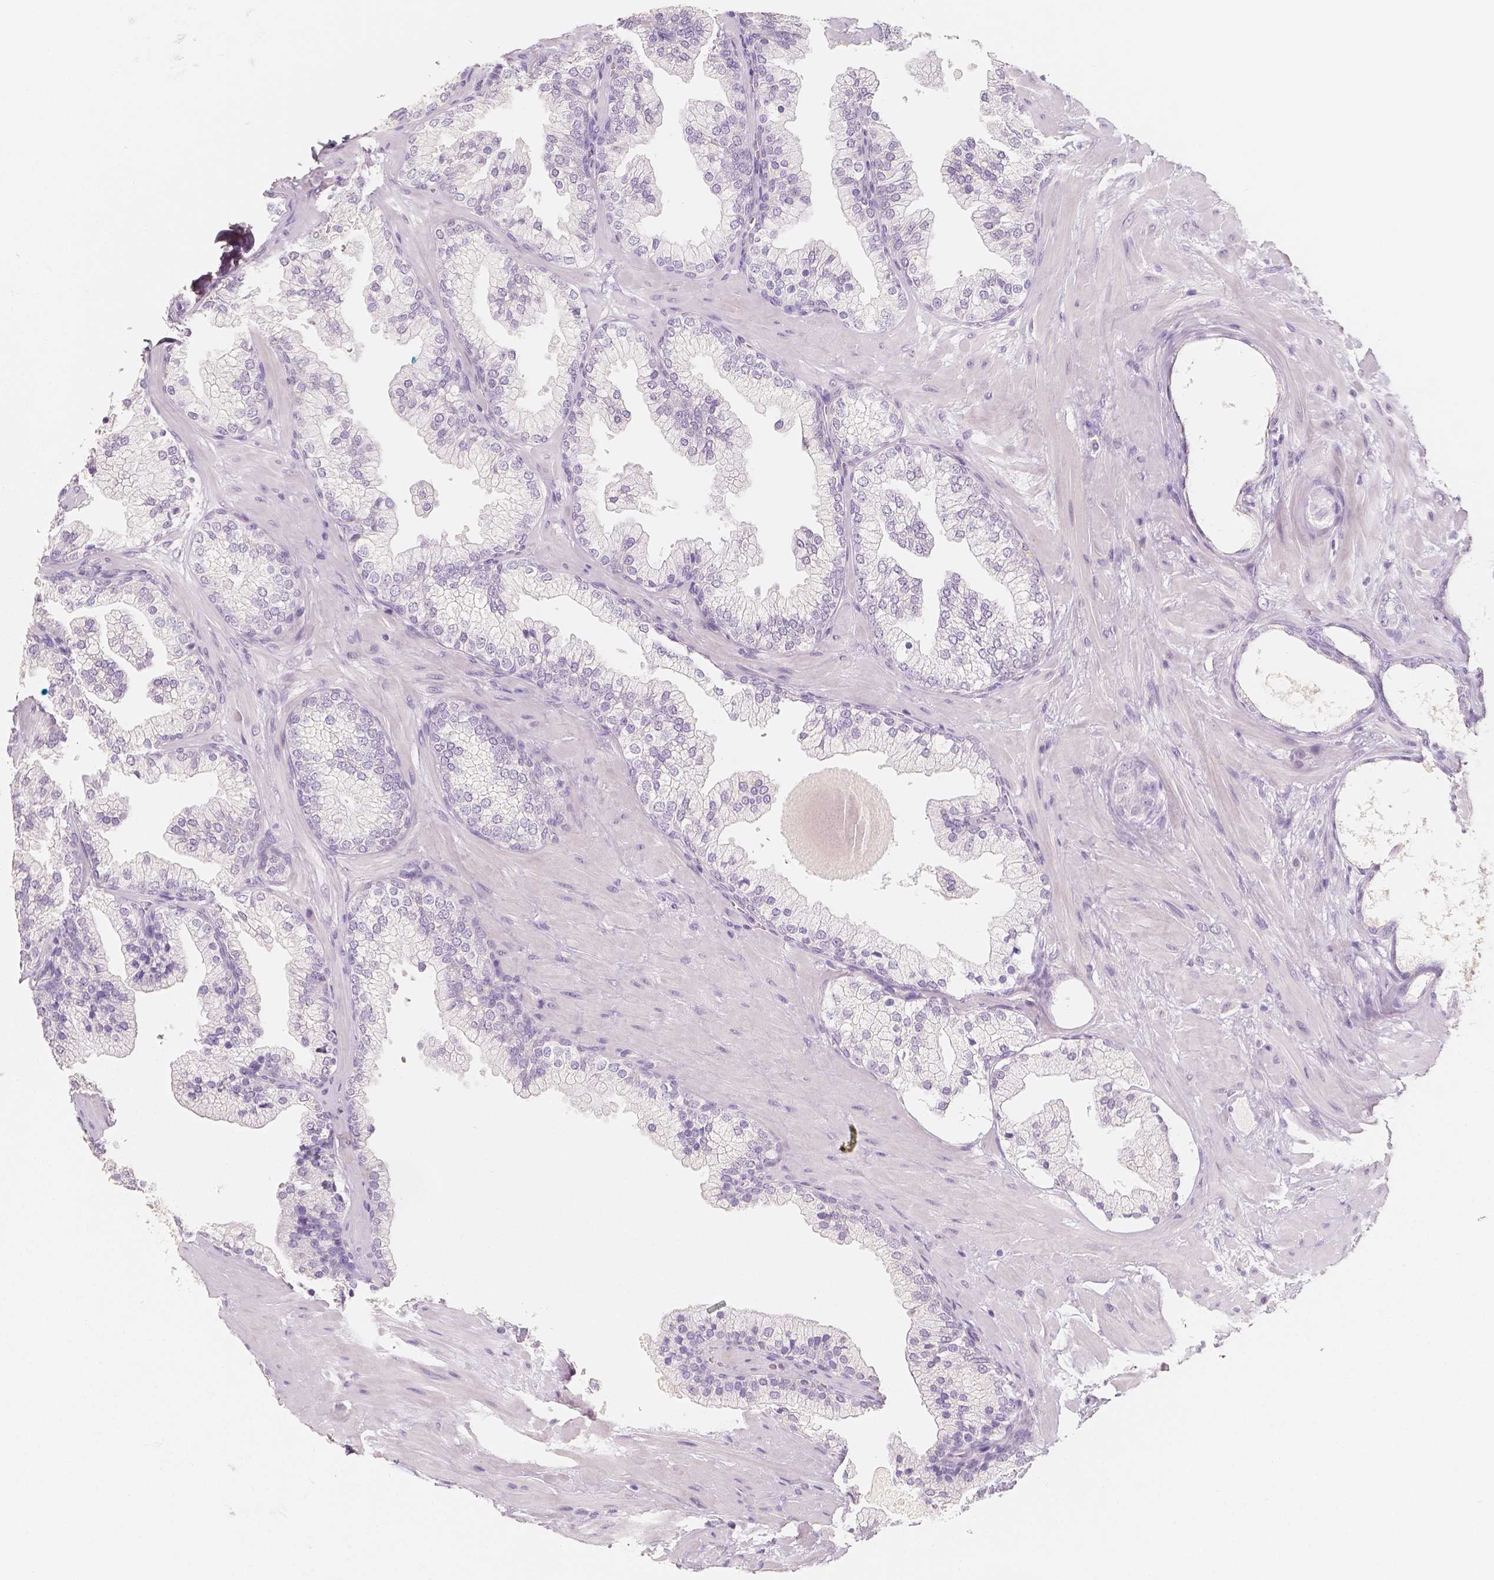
{"staining": {"intensity": "negative", "quantity": "none", "location": "none"}, "tissue": "prostate", "cell_type": "Glandular cells", "image_type": "normal", "snomed": [{"axis": "morphology", "description": "Normal tissue, NOS"}, {"axis": "topography", "description": "Prostate"}, {"axis": "topography", "description": "Peripheral nerve tissue"}], "caption": "This is an immunohistochemistry (IHC) histopathology image of normal prostate. There is no positivity in glandular cells.", "gene": "NECAB2", "patient": {"sex": "male", "age": 61}}